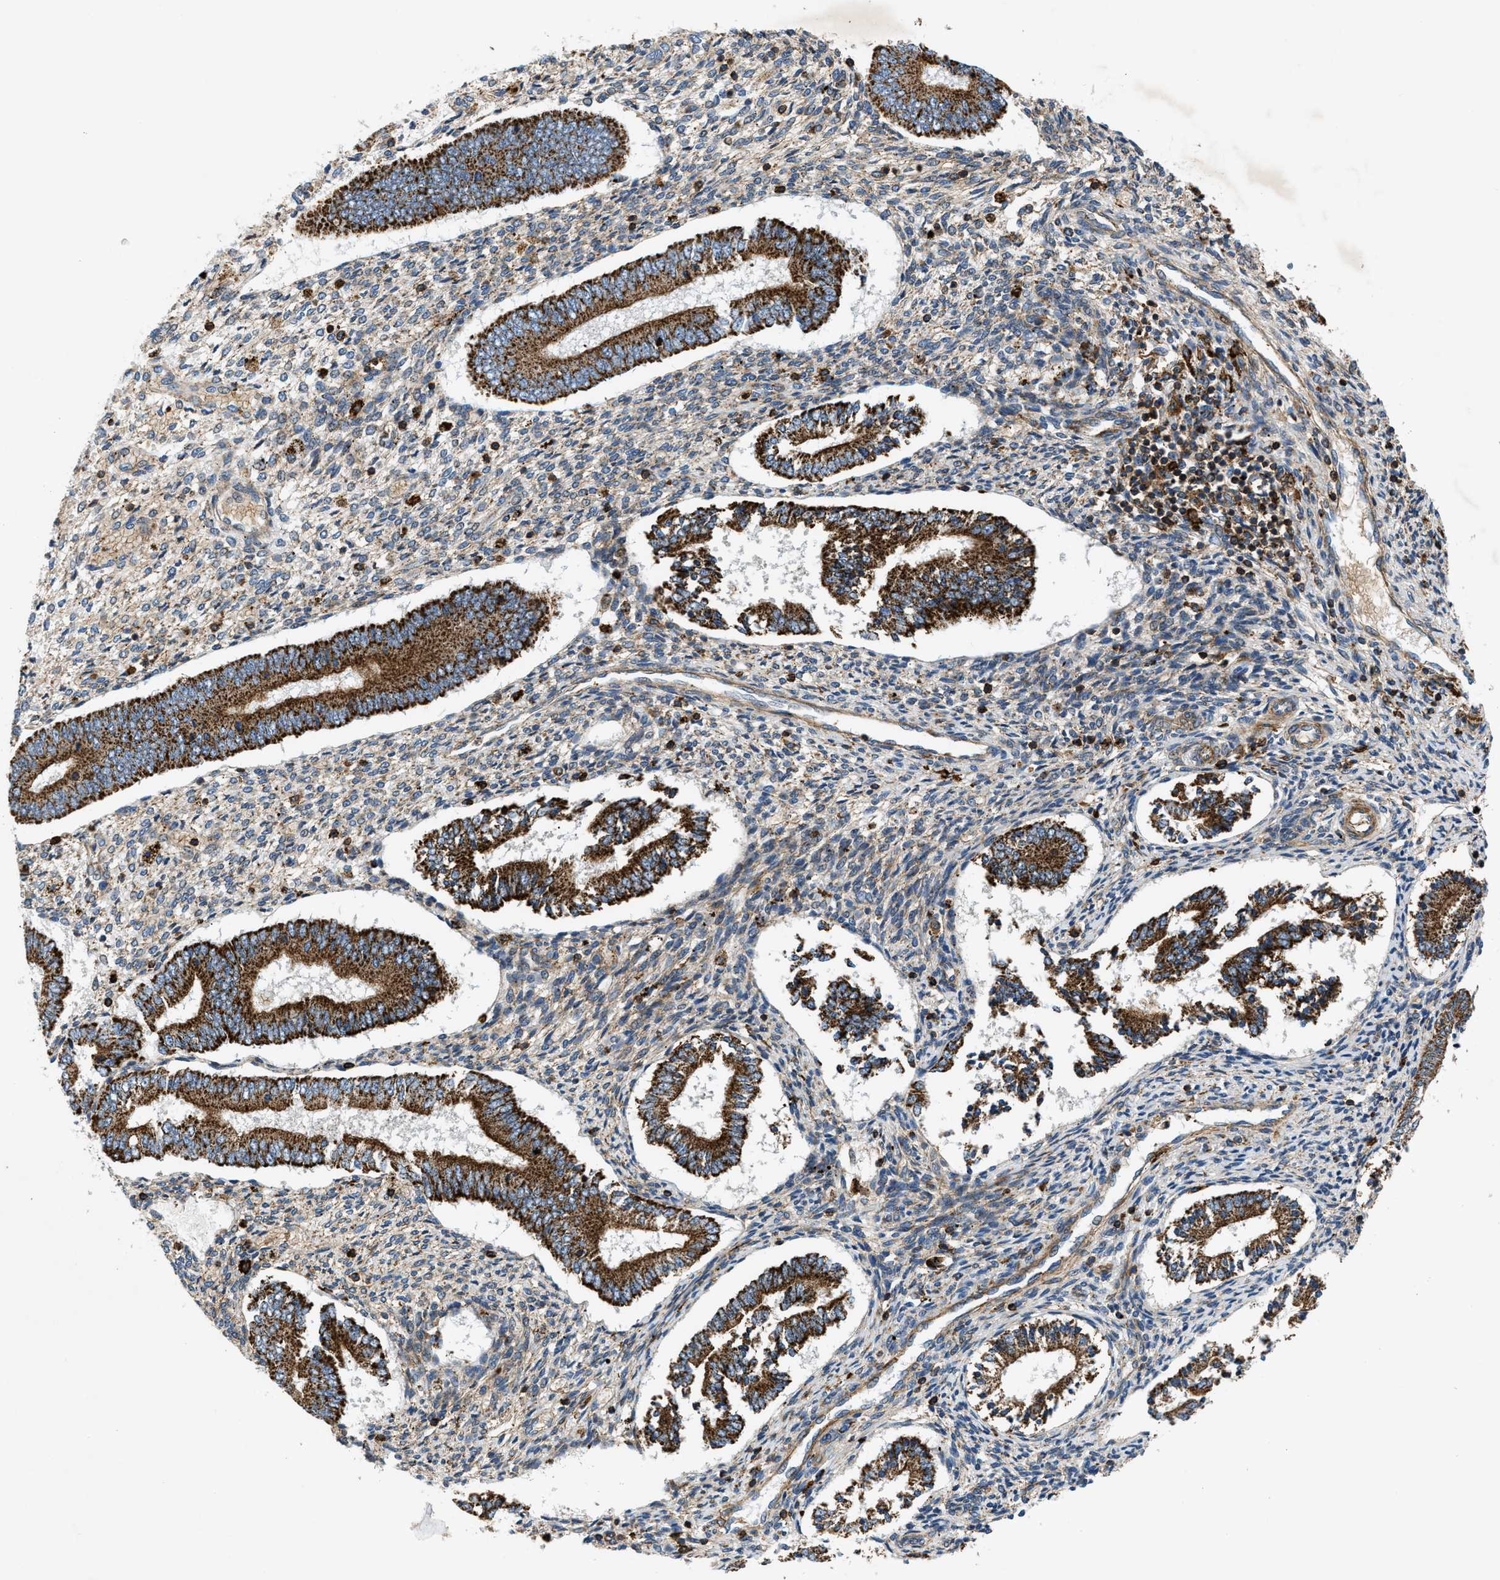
{"staining": {"intensity": "moderate", "quantity": "25%-75%", "location": "cytoplasmic/membranous"}, "tissue": "endometrium", "cell_type": "Cells in endometrial stroma", "image_type": "normal", "snomed": [{"axis": "morphology", "description": "Normal tissue, NOS"}, {"axis": "topography", "description": "Endometrium"}], "caption": "Protein analysis of benign endometrium shows moderate cytoplasmic/membranous expression in about 25%-75% of cells in endometrial stroma. (IHC, brightfield microscopy, high magnification).", "gene": "DHODH", "patient": {"sex": "female", "age": 42}}